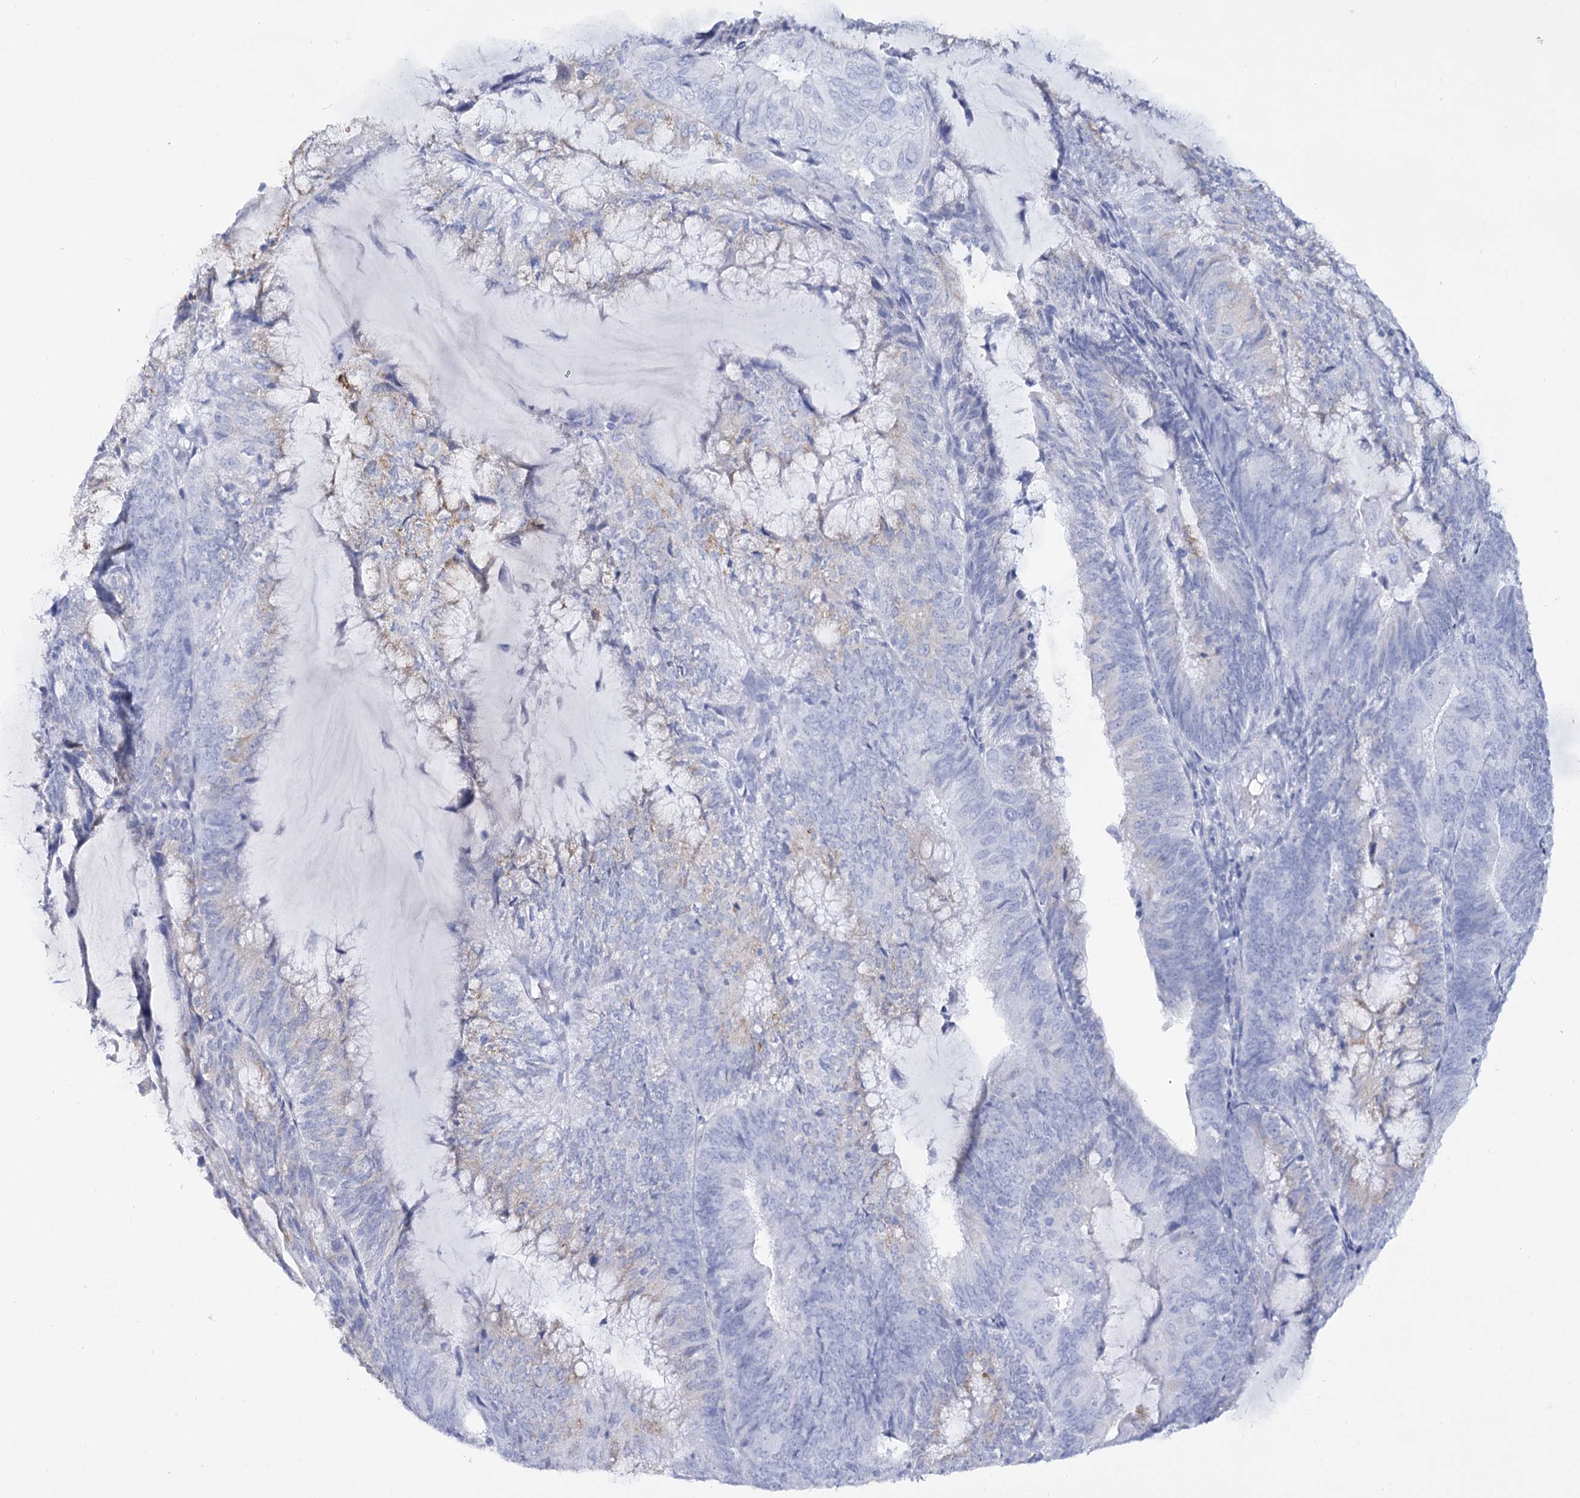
{"staining": {"intensity": "negative", "quantity": "none", "location": "none"}, "tissue": "endometrial cancer", "cell_type": "Tumor cells", "image_type": "cancer", "snomed": [{"axis": "morphology", "description": "Adenocarcinoma, NOS"}, {"axis": "topography", "description": "Endometrium"}], "caption": "The micrograph exhibits no significant staining in tumor cells of endometrial adenocarcinoma.", "gene": "RNF186", "patient": {"sex": "female", "age": 81}}